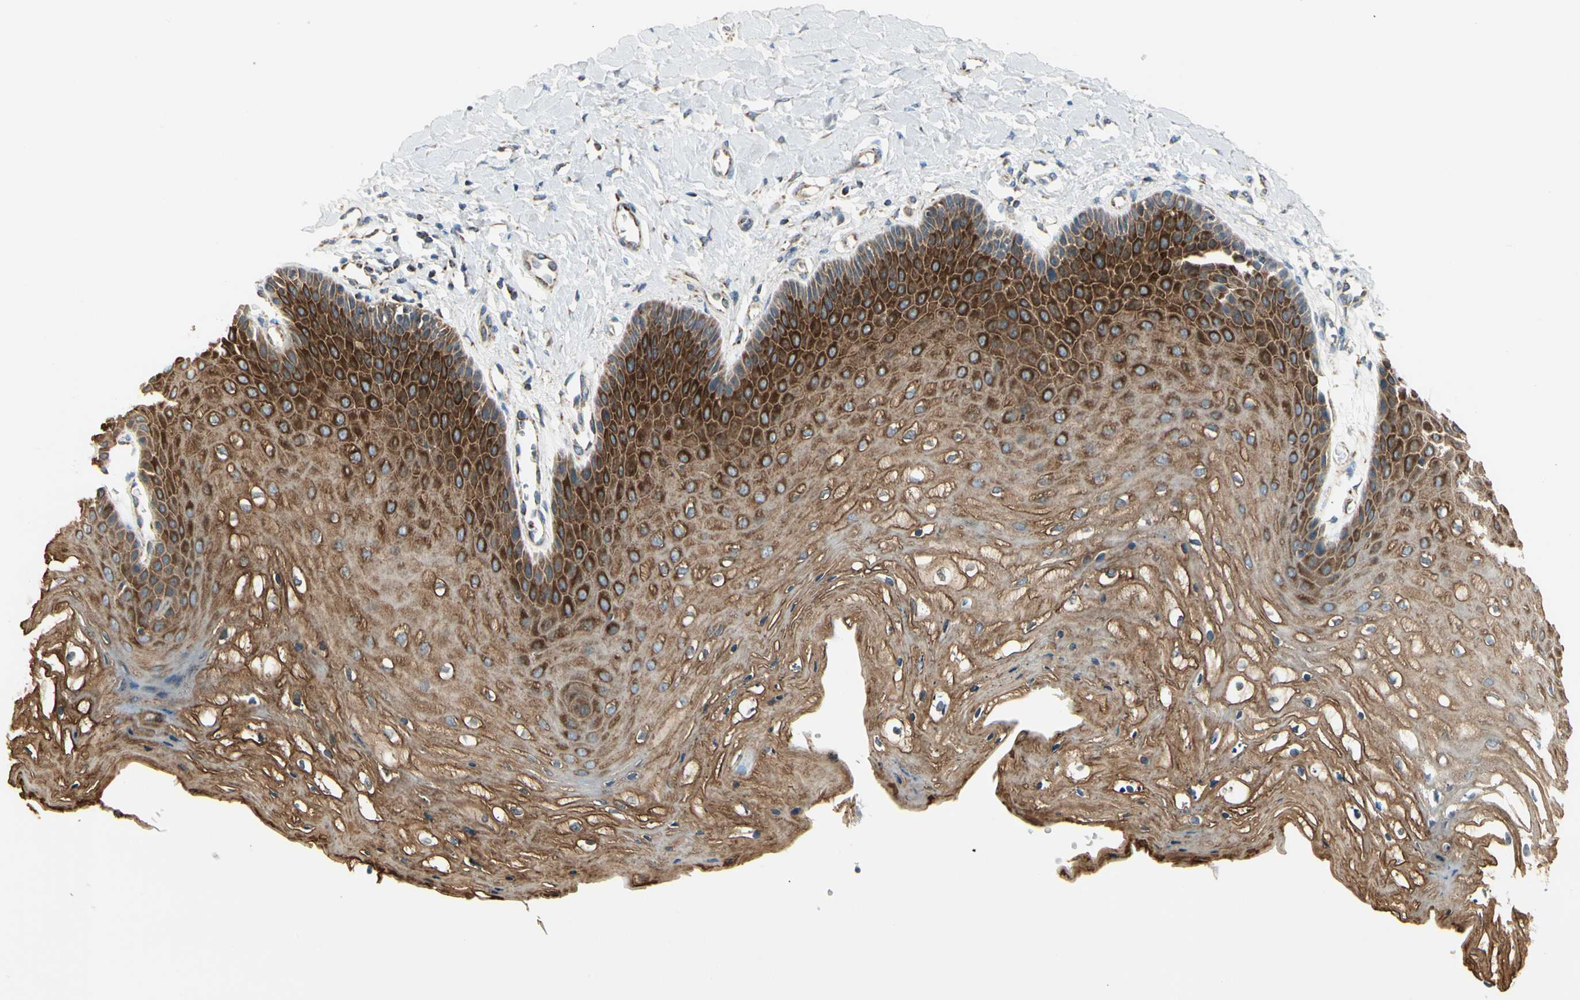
{"staining": {"intensity": "strong", "quantity": ">75%", "location": "cytoplasmic/membranous"}, "tissue": "vagina", "cell_type": "Squamous epithelial cells", "image_type": "normal", "snomed": [{"axis": "morphology", "description": "Normal tissue, NOS"}, {"axis": "topography", "description": "Vagina"}], "caption": "Strong cytoplasmic/membranous protein expression is appreciated in approximately >75% of squamous epithelial cells in vagina. The protein of interest is shown in brown color, while the nuclei are stained blue.", "gene": "EPHB3", "patient": {"sex": "female", "age": 68}}